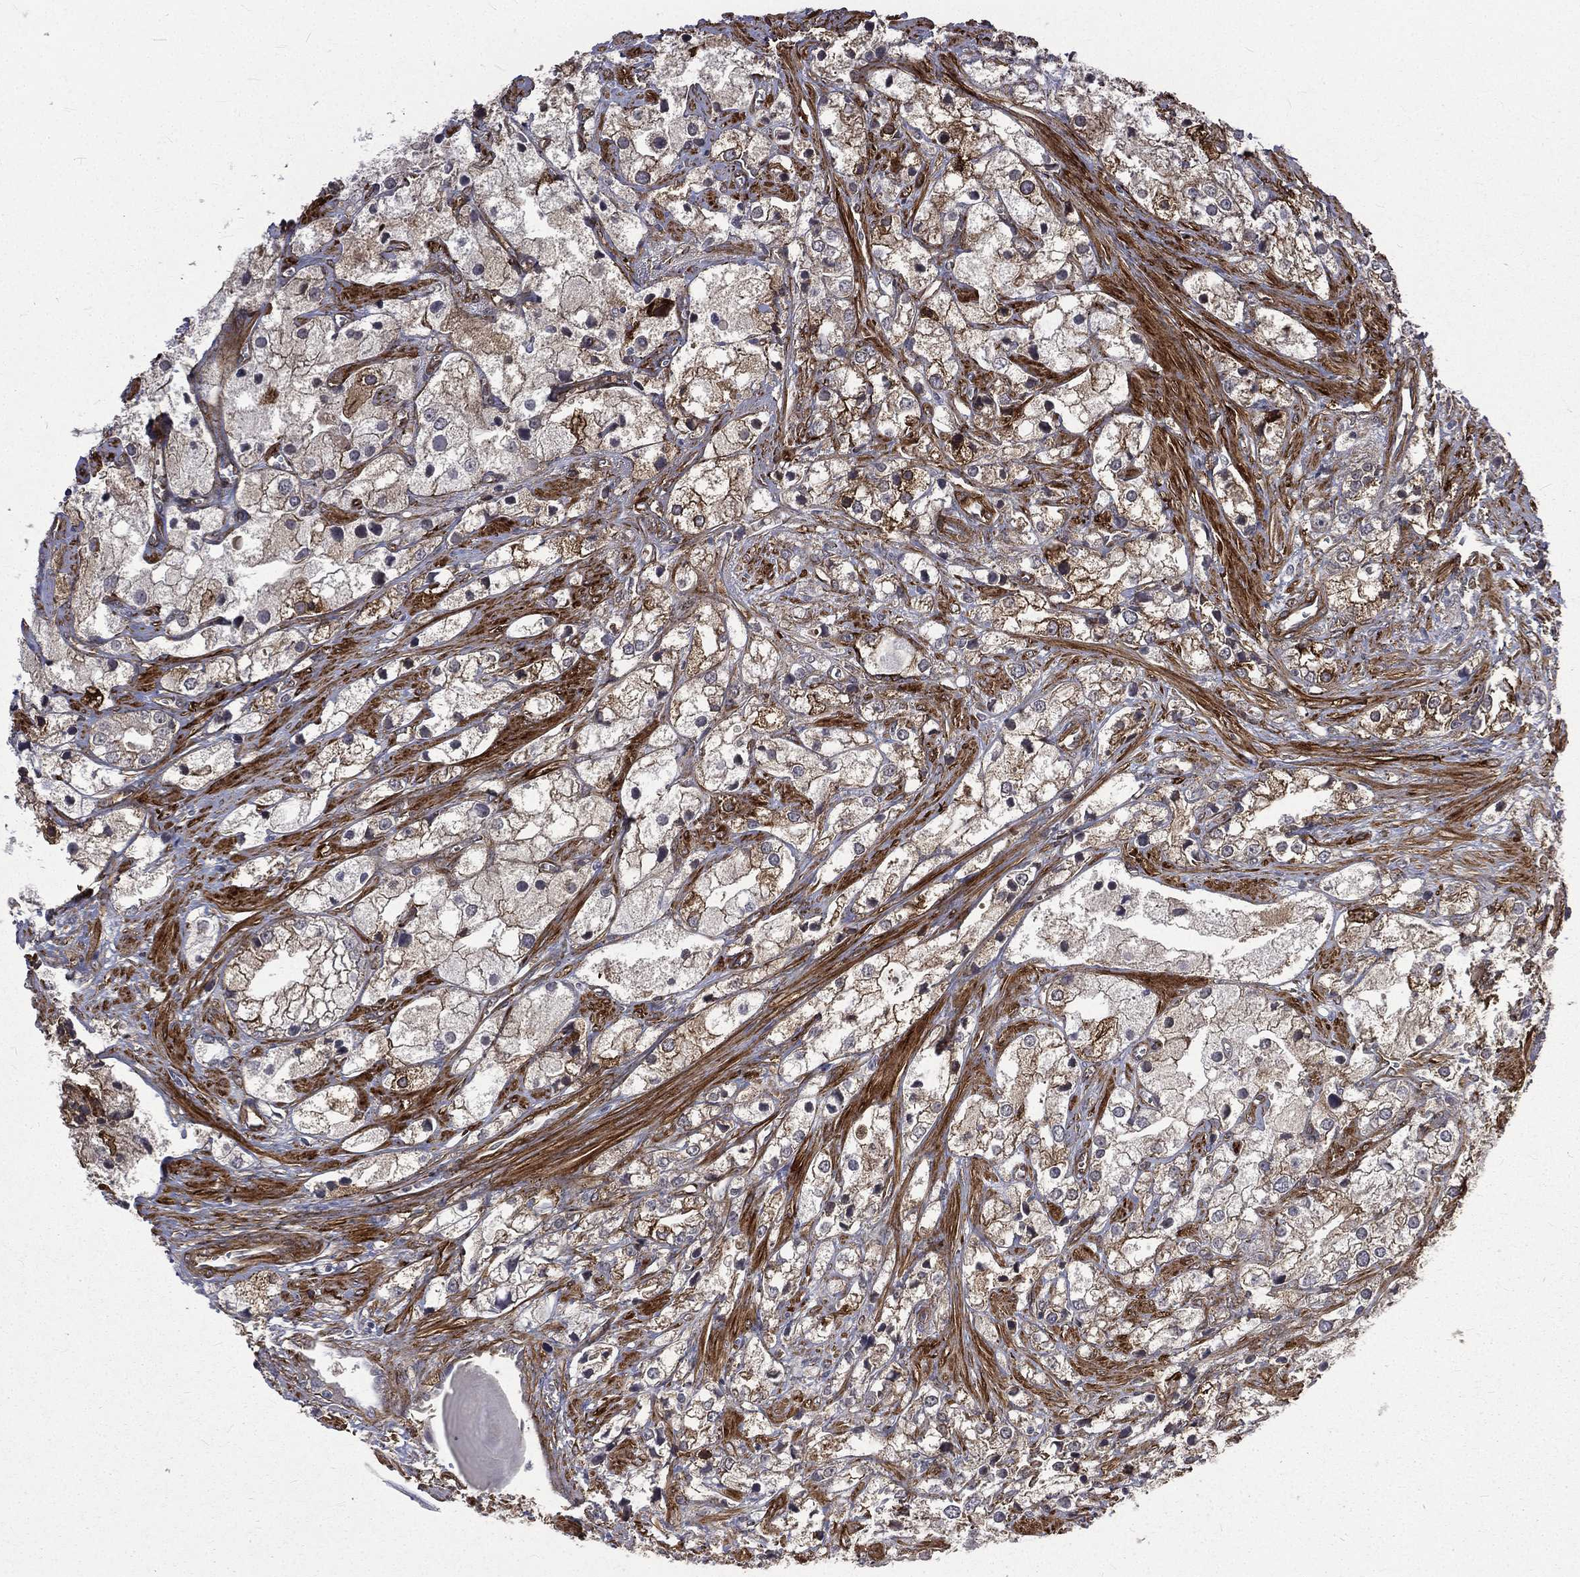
{"staining": {"intensity": "moderate", "quantity": "<25%", "location": "cytoplasmic/membranous"}, "tissue": "prostate cancer", "cell_type": "Tumor cells", "image_type": "cancer", "snomed": [{"axis": "morphology", "description": "Adenocarcinoma, NOS"}, {"axis": "topography", "description": "Prostate and seminal vesicle, NOS"}, {"axis": "topography", "description": "Prostate"}], "caption": "Adenocarcinoma (prostate) tissue shows moderate cytoplasmic/membranous positivity in approximately <25% of tumor cells Nuclei are stained in blue.", "gene": "PPFIBP1", "patient": {"sex": "male", "age": 79}}